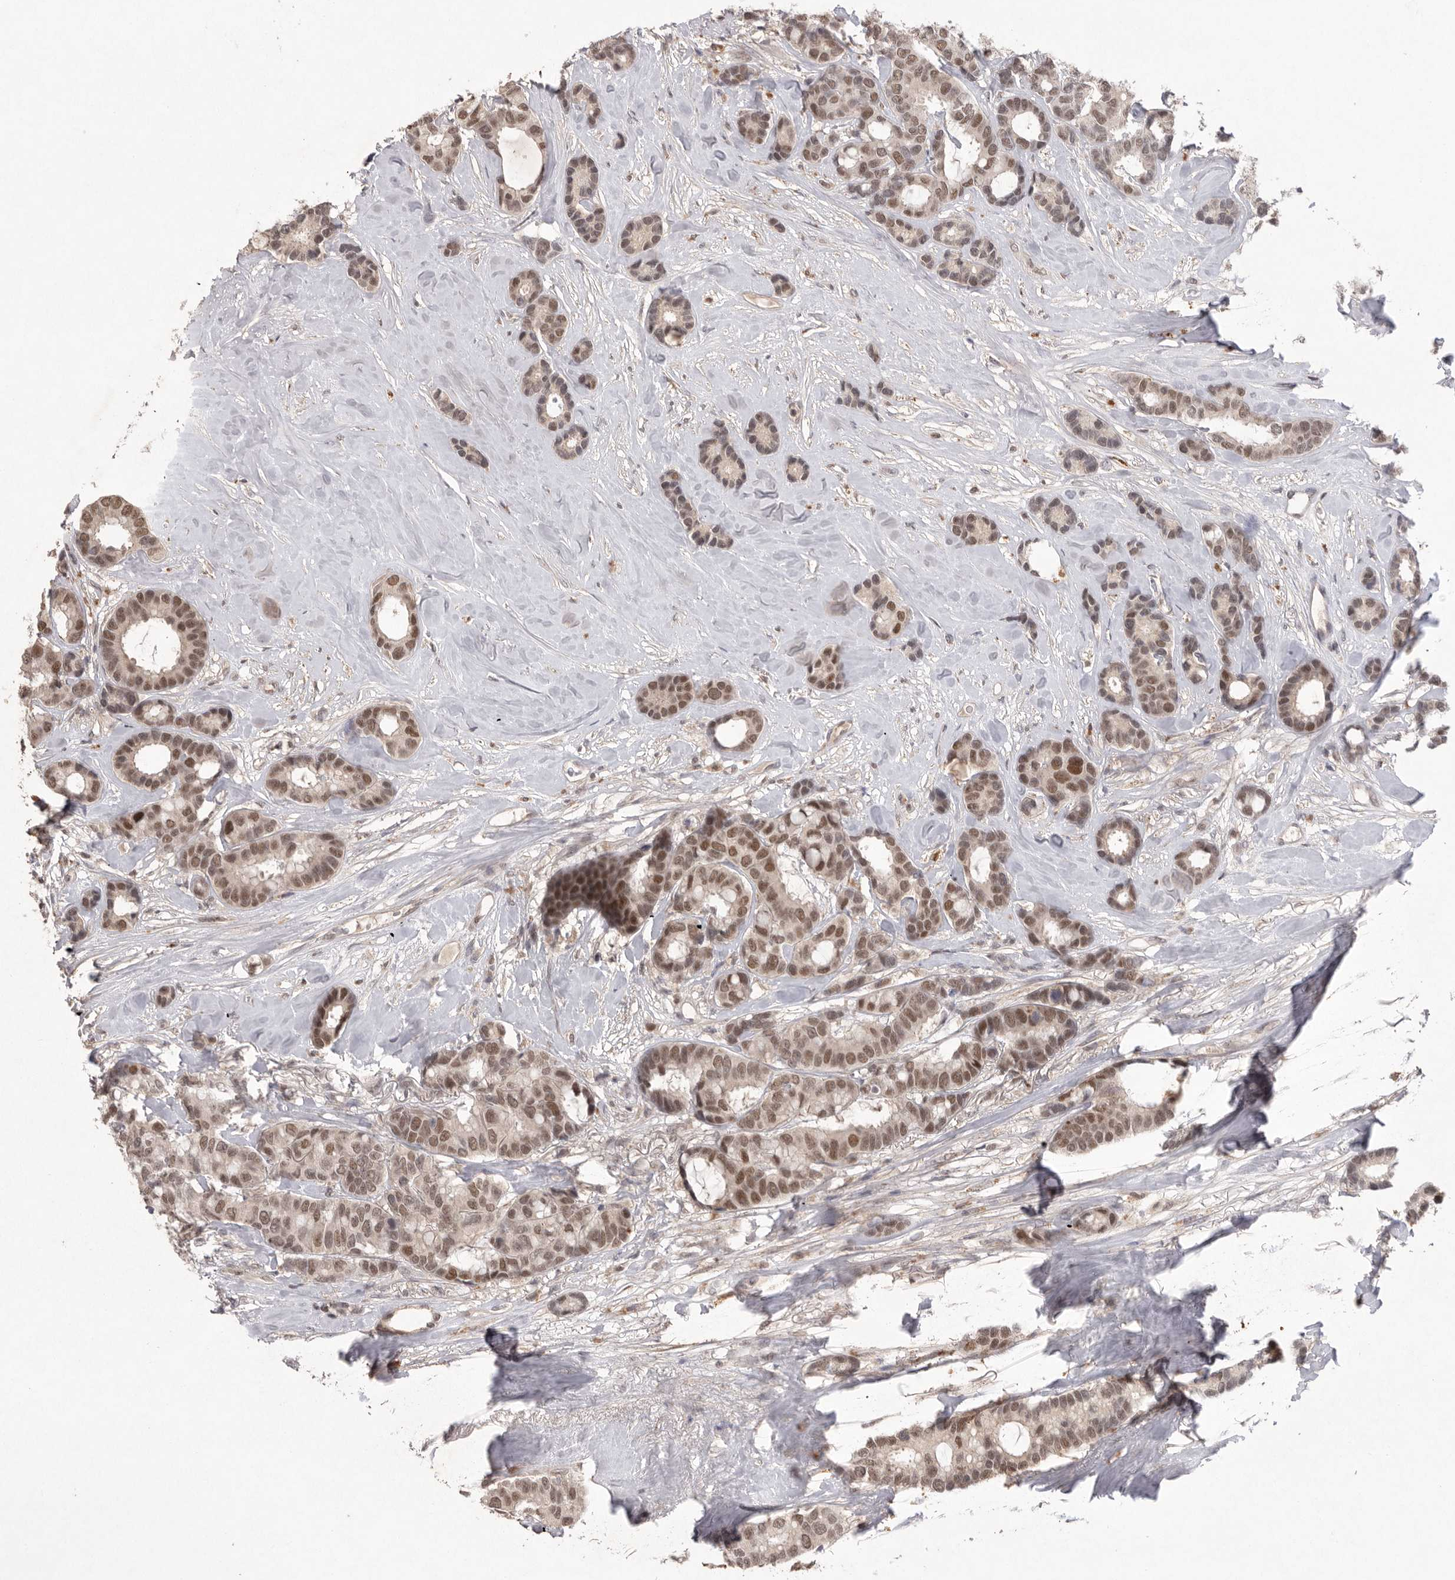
{"staining": {"intensity": "moderate", "quantity": ">75%", "location": "nuclear"}, "tissue": "breast cancer", "cell_type": "Tumor cells", "image_type": "cancer", "snomed": [{"axis": "morphology", "description": "Duct carcinoma"}, {"axis": "topography", "description": "Breast"}], "caption": "Breast cancer was stained to show a protein in brown. There is medium levels of moderate nuclear staining in about >75% of tumor cells.", "gene": "HUS1", "patient": {"sex": "female", "age": 87}}